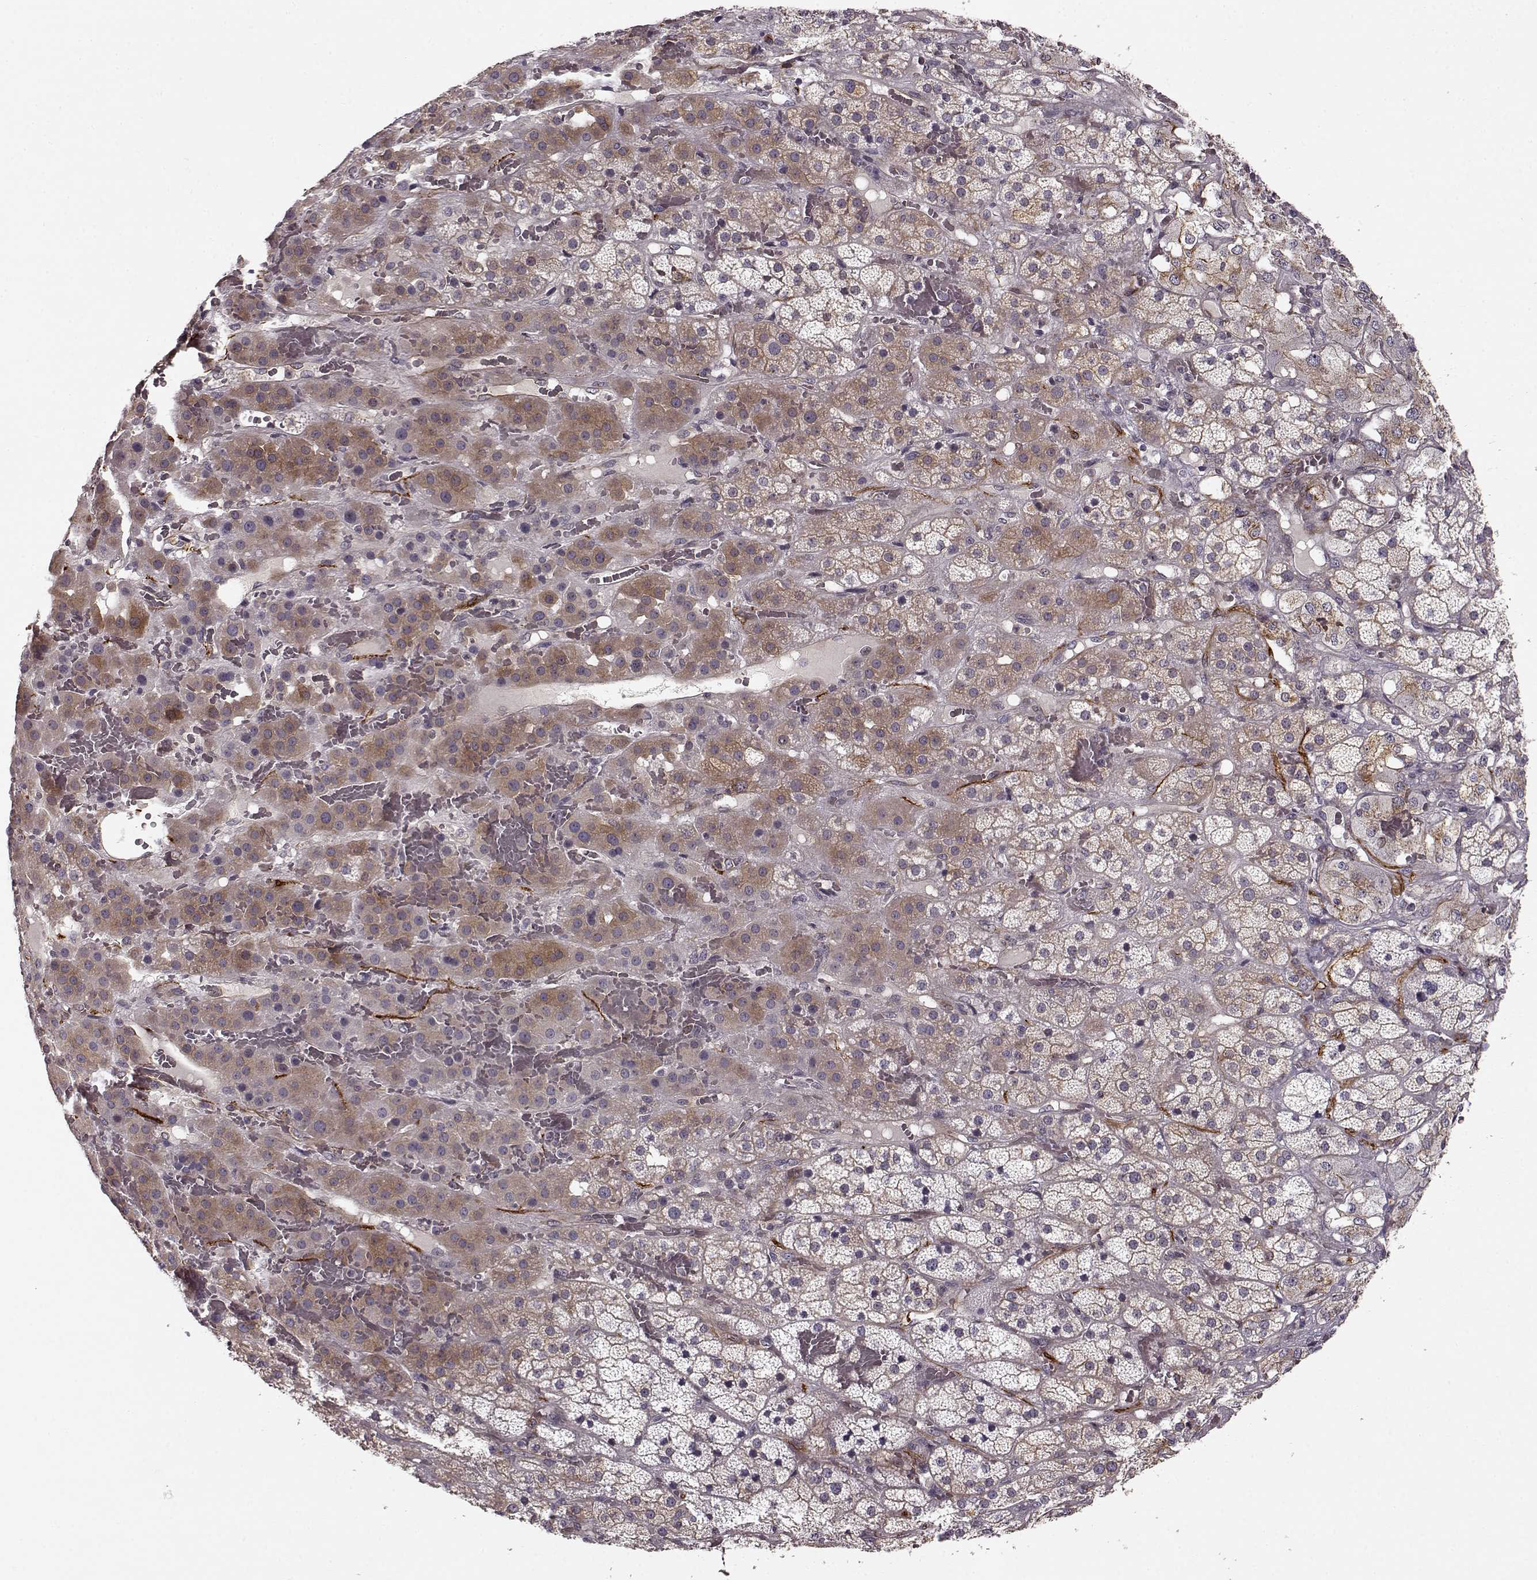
{"staining": {"intensity": "moderate", "quantity": ">75%", "location": "cytoplasmic/membranous"}, "tissue": "adrenal gland", "cell_type": "Glandular cells", "image_type": "normal", "snomed": [{"axis": "morphology", "description": "Normal tissue, NOS"}, {"axis": "topography", "description": "Adrenal gland"}], "caption": "Immunohistochemical staining of normal adrenal gland reveals >75% levels of moderate cytoplasmic/membranous protein positivity in about >75% of glandular cells. The staining was performed using DAB (3,3'-diaminobenzidine), with brown indicating positive protein expression. Nuclei are stained blue with hematoxylin.", "gene": "MTR", "patient": {"sex": "male", "age": 57}}